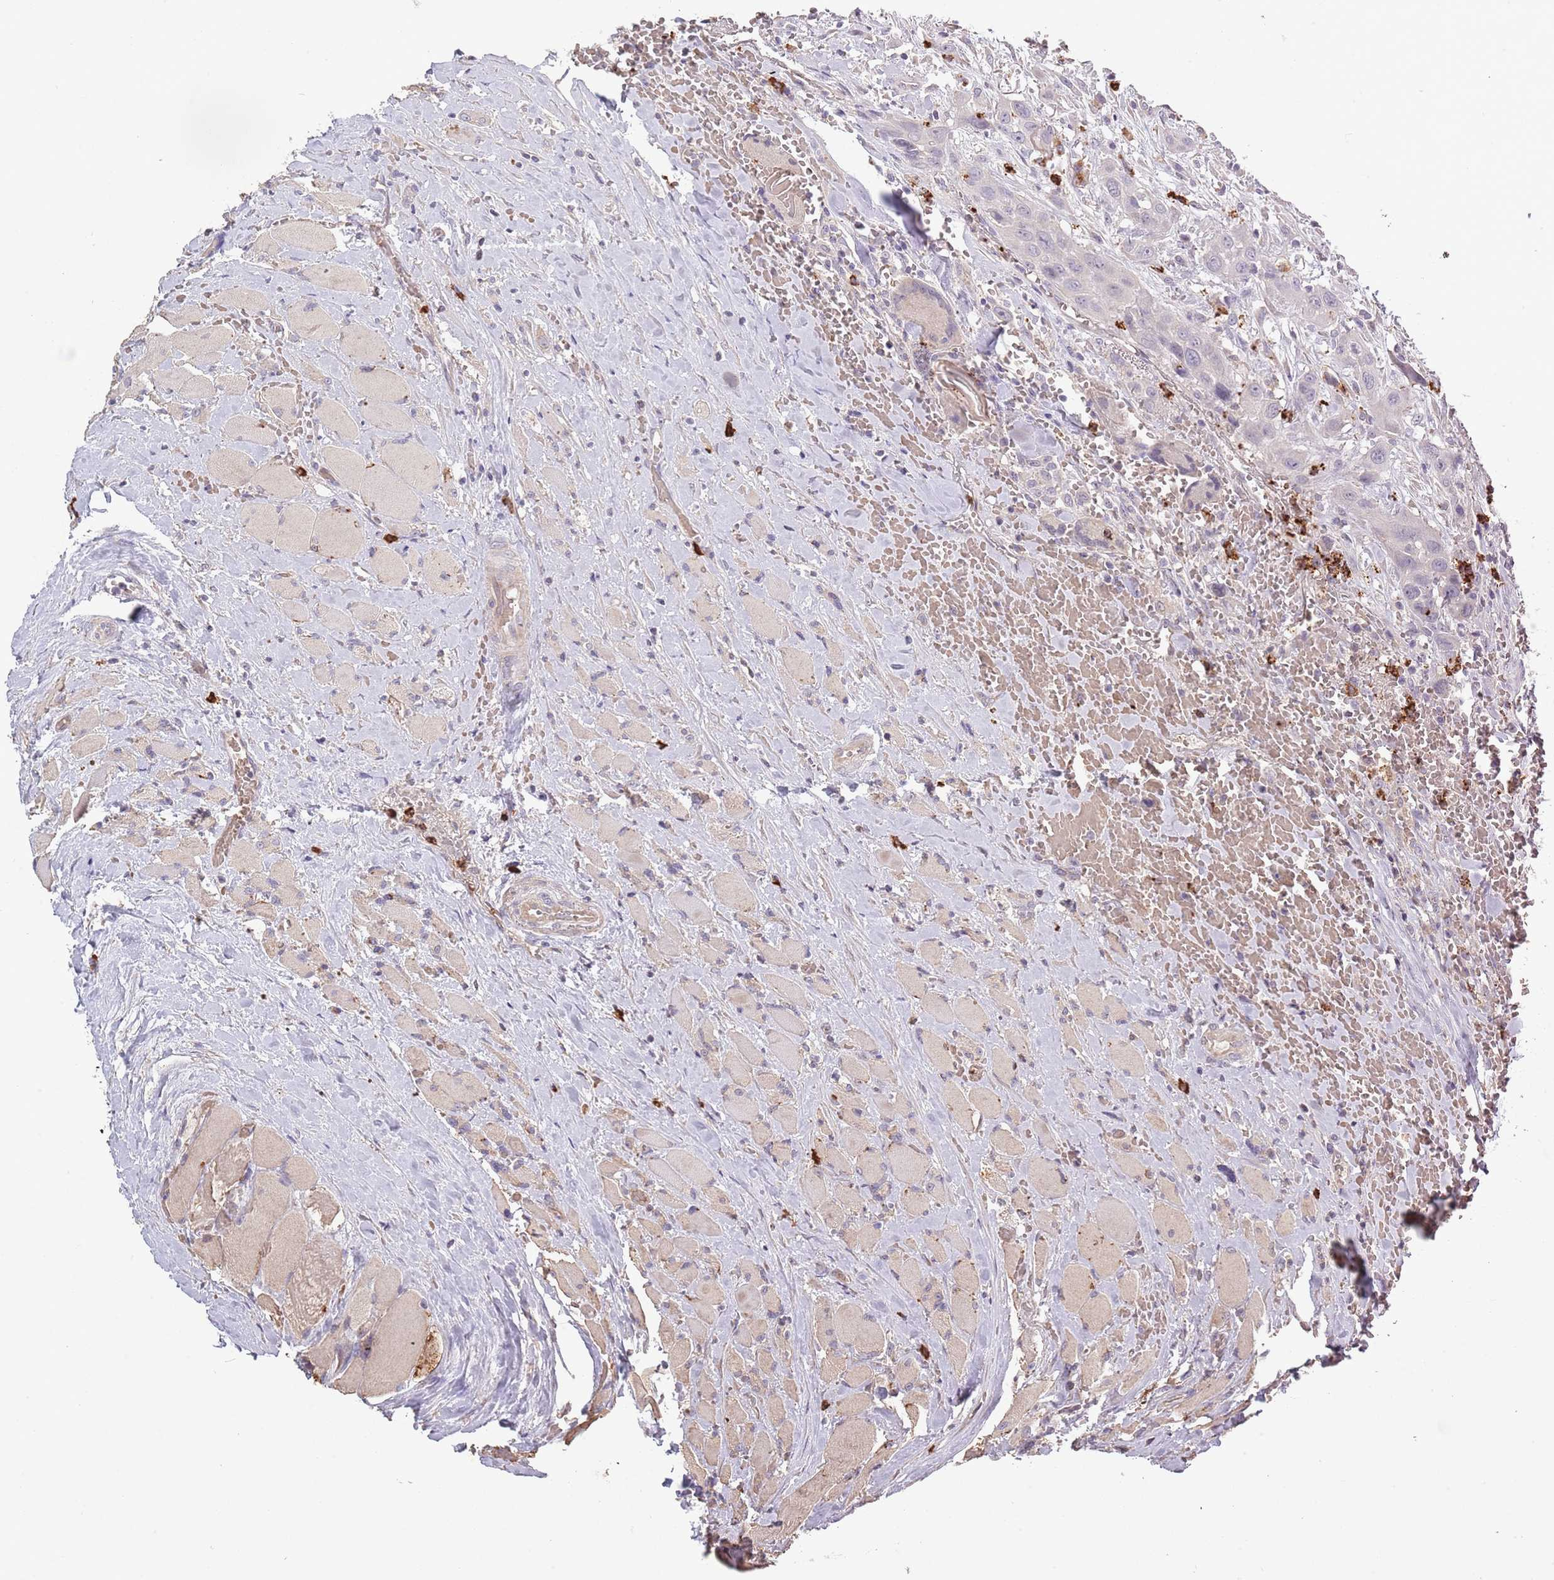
{"staining": {"intensity": "negative", "quantity": "none", "location": "none"}, "tissue": "head and neck cancer", "cell_type": "Tumor cells", "image_type": "cancer", "snomed": [{"axis": "morphology", "description": "Squamous cell carcinoma, NOS"}, {"axis": "topography", "description": "Head-Neck"}], "caption": "Tumor cells are negative for protein expression in human squamous cell carcinoma (head and neck).", "gene": "P2RY13", "patient": {"sex": "male", "age": 81}}